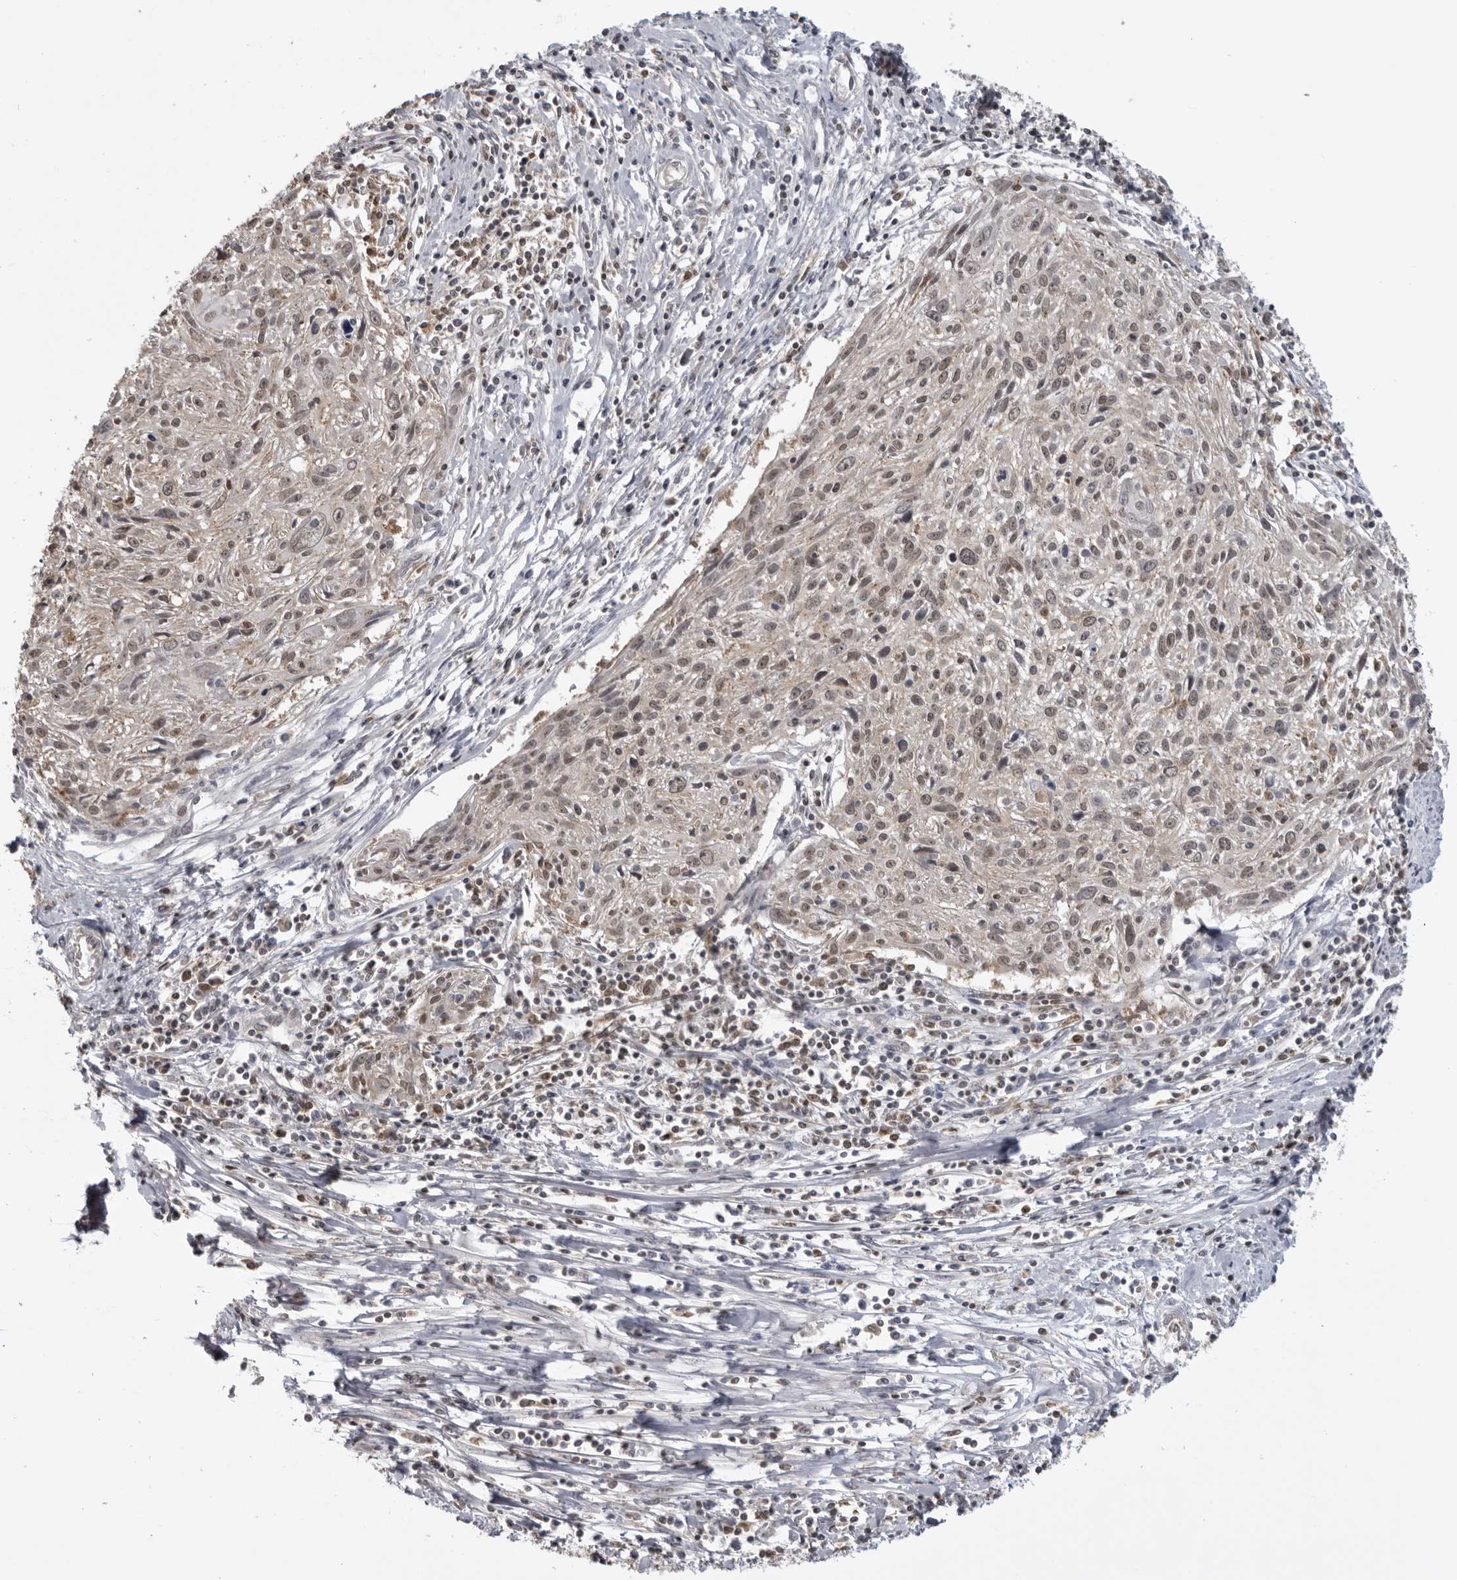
{"staining": {"intensity": "moderate", "quantity": ">75%", "location": "cytoplasmic/membranous,nuclear"}, "tissue": "cervical cancer", "cell_type": "Tumor cells", "image_type": "cancer", "snomed": [{"axis": "morphology", "description": "Squamous cell carcinoma, NOS"}, {"axis": "topography", "description": "Cervix"}], "caption": "Immunohistochemical staining of squamous cell carcinoma (cervical) demonstrates moderate cytoplasmic/membranous and nuclear protein staining in about >75% of tumor cells.", "gene": "PDCL3", "patient": {"sex": "female", "age": 51}}